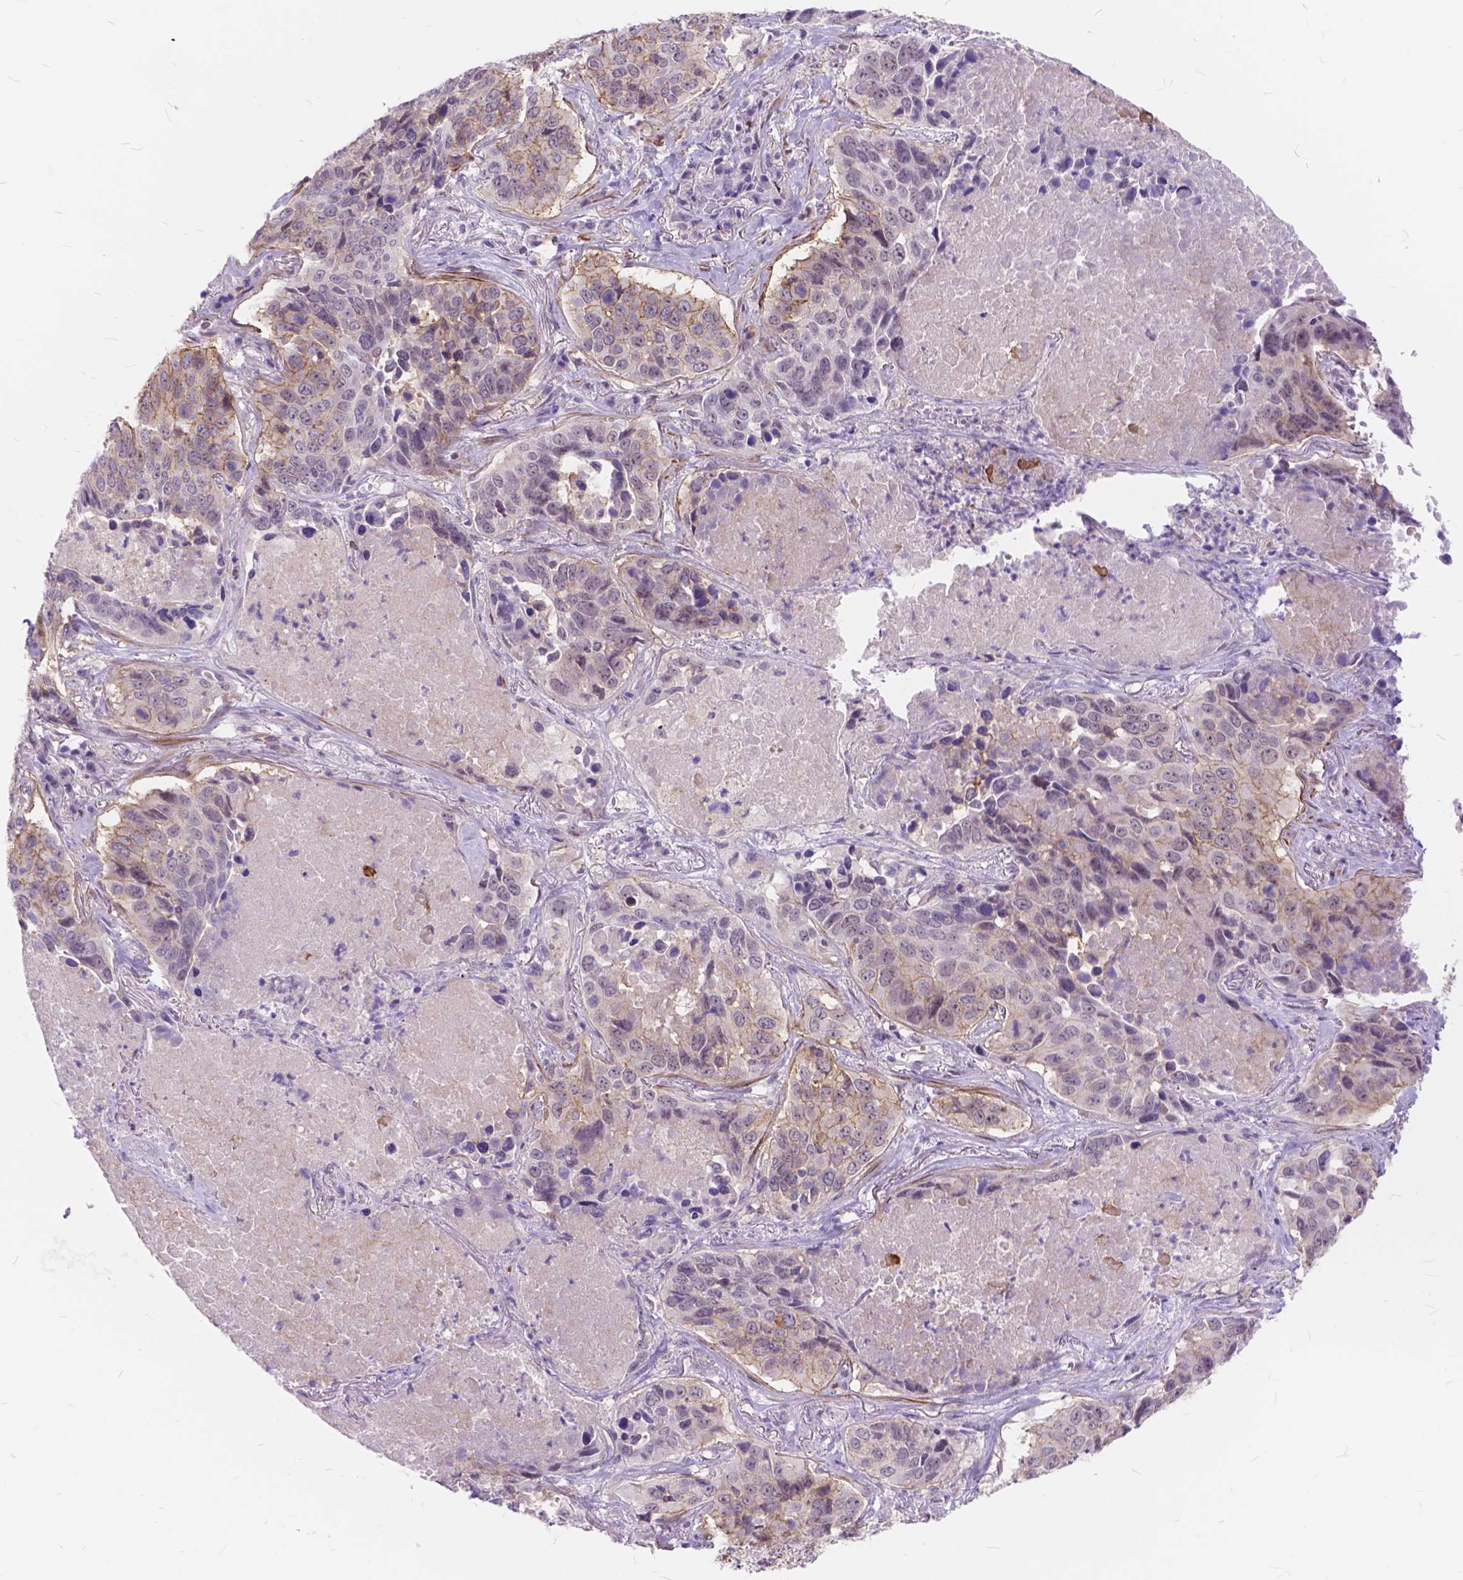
{"staining": {"intensity": "moderate", "quantity": "25%-75%", "location": "cytoplasmic/membranous"}, "tissue": "lung cancer", "cell_type": "Tumor cells", "image_type": "cancer", "snomed": [{"axis": "morphology", "description": "Normal tissue, NOS"}, {"axis": "morphology", "description": "Squamous cell carcinoma, NOS"}, {"axis": "topography", "description": "Bronchus"}, {"axis": "topography", "description": "Lung"}], "caption": "Squamous cell carcinoma (lung) was stained to show a protein in brown. There is medium levels of moderate cytoplasmic/membranous expression in about 25%-75% of tumor cells.", "gene": "MAN2C1", "patient": {"sex": "male", "age": 64}}